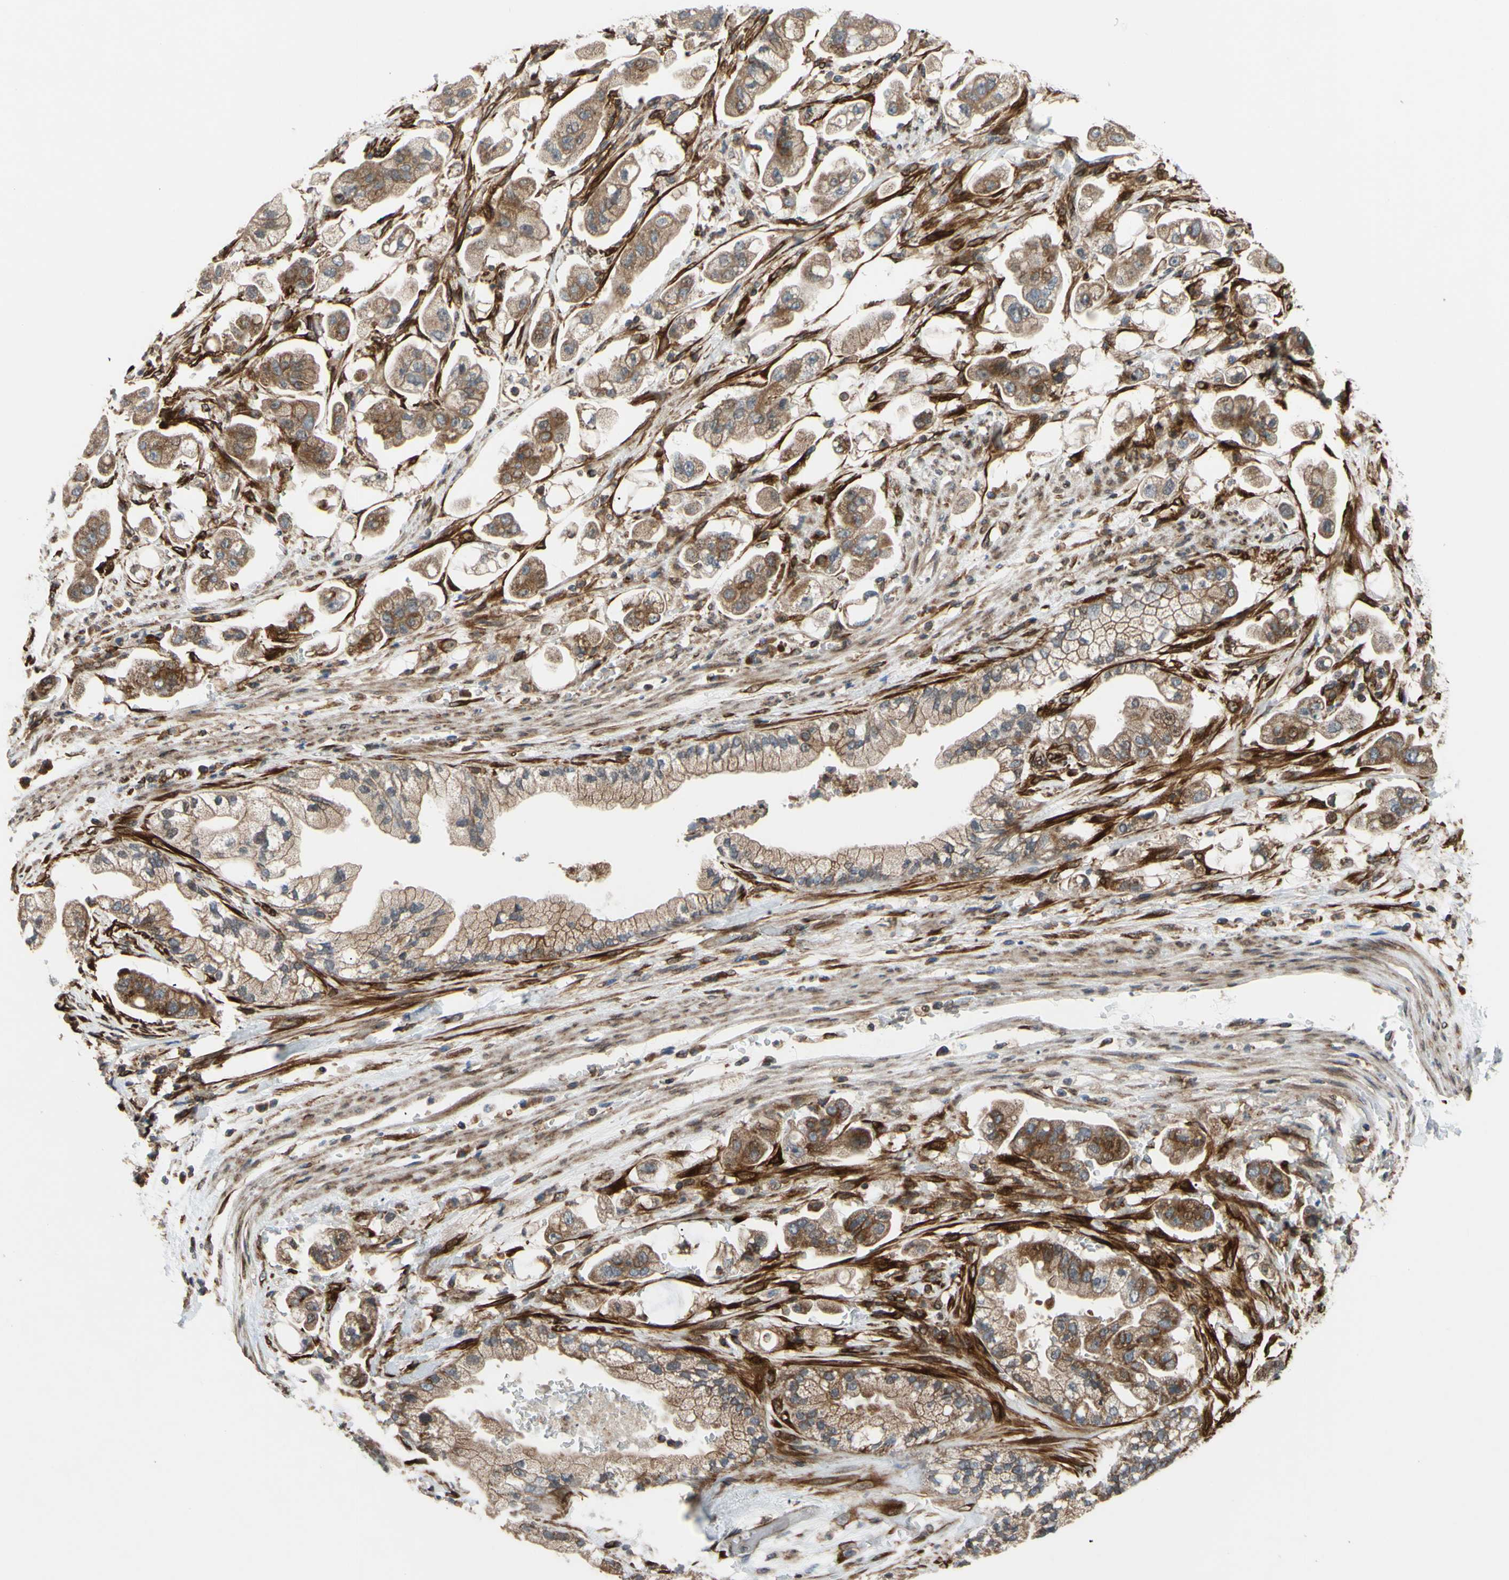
{"staining": {"intensity": "moderate", "quantity": ">75%", "location": "cytoplasmic/membranous"}, "tissue": "stomach cancer", "cell_type": "Tumor cells", "image_type": "cancer", "snomed": [{"axis": "morphology", "description": "Adenocarcinoma, NOS"}, {"axis": "topography", "description": "Stomach"}], "caption": "Tumor cells show medium levels of moderate cytoplasmic/membranous expression in approximately >75% of cells in human stomach cancer (adenocarcinoma).", "gene": "PRAF2", "patient": {"sex": "male", "age": 62}}